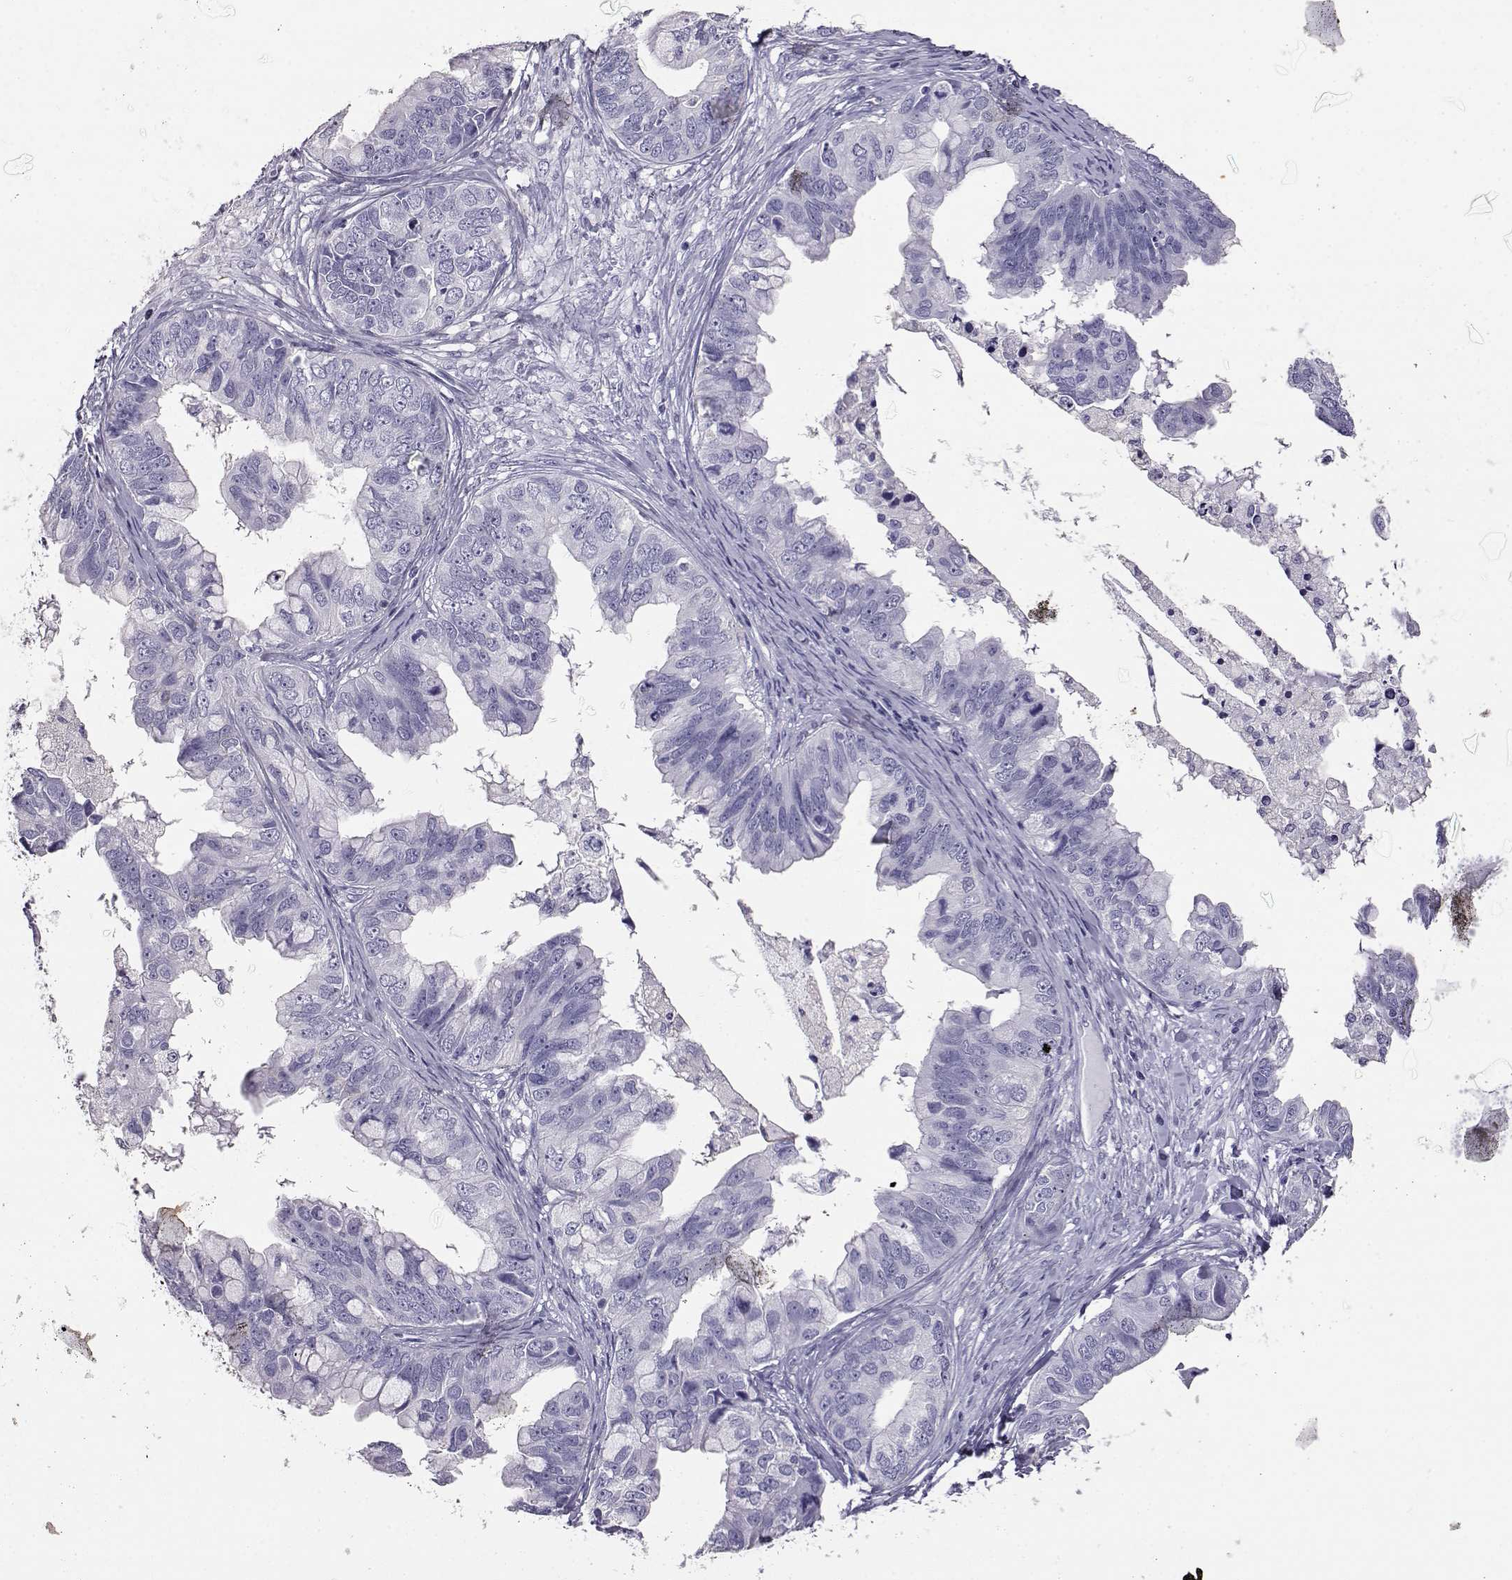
{"staining": {"intensity": "negative", "quantity": "none", "location": "none"}, "tissue": "ovarian cancer", "cell_type": "Tumor cells", "image_type": "cancer", "snomed": [{"axis": "morphology", "description": "Cystadenocarcinoma, mucinous, NOS"}, {"axis": "topography", "description": "Ovary"}], "caption": "Immunohistochemistry of human ovarian cancer exhibits no expression in tumor cells.", "gene": "AKR1B1", "patient": {"sex": "female", "age": 76}}